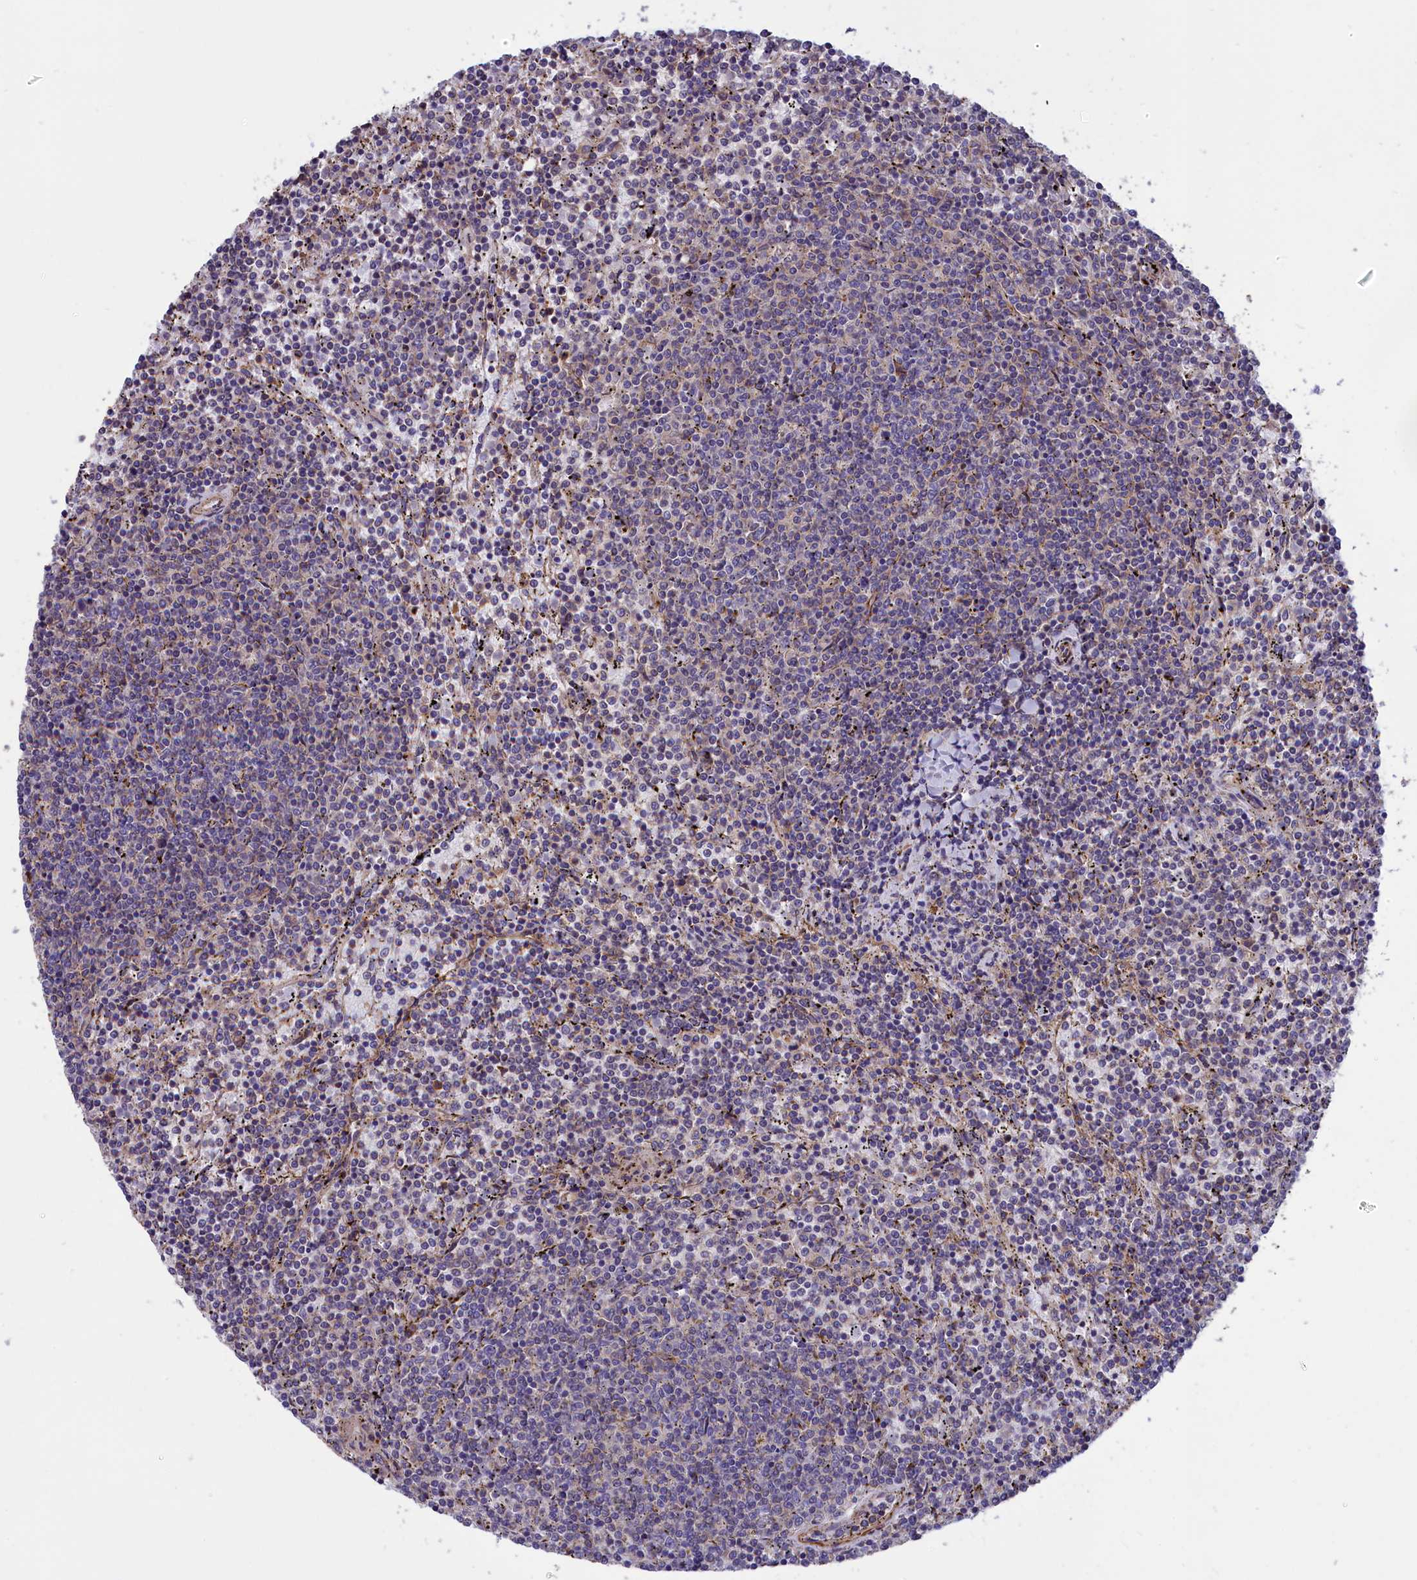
{"staining": {"intensity": "negative", "quantity": "none", "location": "none"}, "tissue": "lymphoma", "cell_type": "Tumor cells", "image_type": "cancer", "snomed": [{"axis": "morphology", "description": "Malignant lymphoma, non-Hodgkin's type, Low grade"}, {"axis": "topography", "description": "Spleen"}], "caption": "Human lymphoma stained for a protein using immunohistochemistry demonstrates no expression in tumor cells.", "gene": "AMDHD2", "patient": {"sex": "female", "age": 50}}